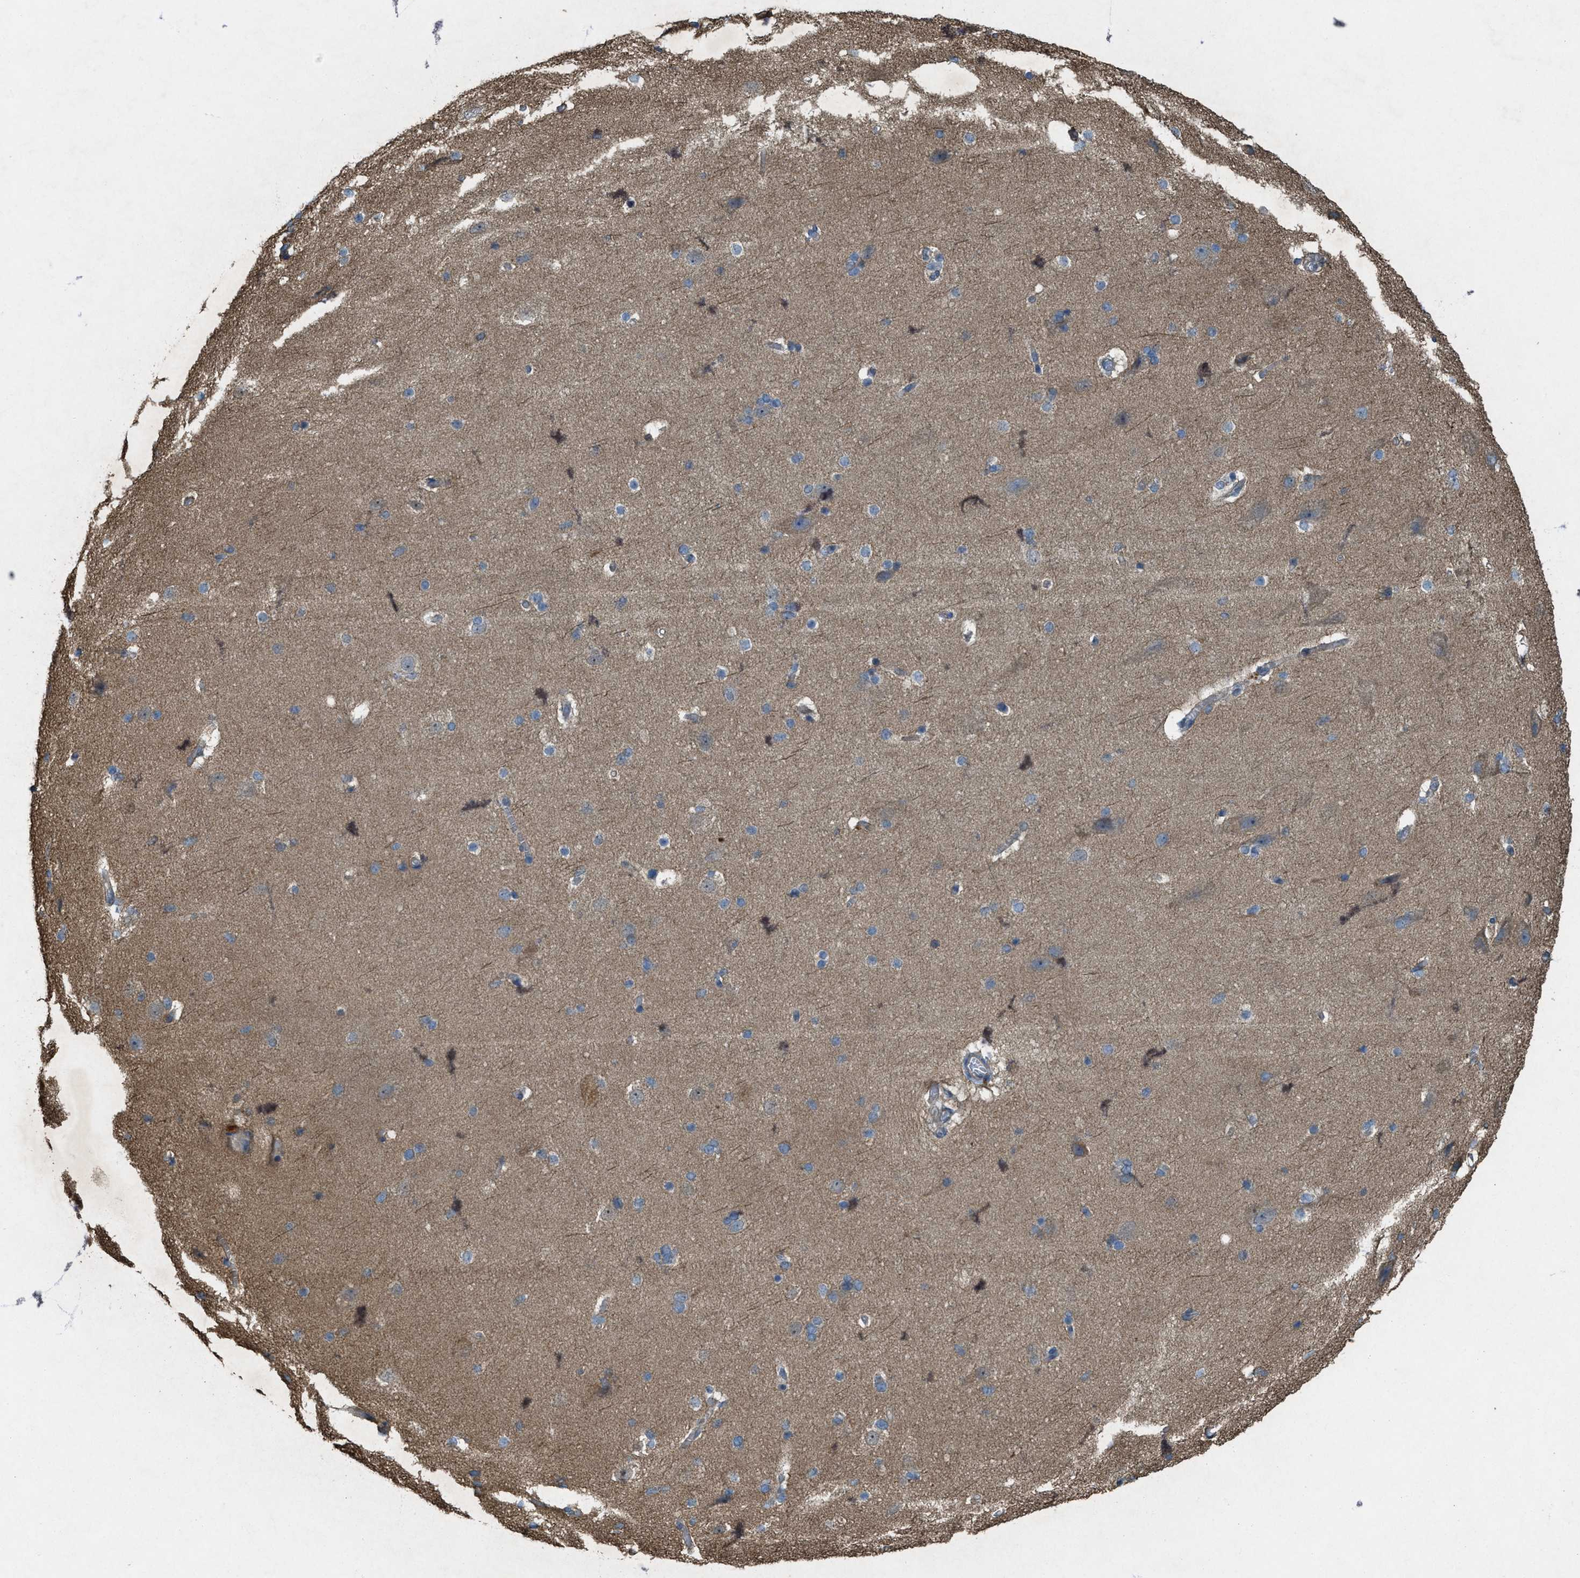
{"staining": {"intensity": "weak", "quantity": "25%-75%", "location": "cytoplasmic/membranous"}, "tissue": "cerebral cortex", "cell_type": "Endothelial cells", "image_type": "normal", "snomed": [{"axis": "morphology", "description": "Normal tissue, NOS"}, {"axis": "topography", "description": "Cerebral cortex"}, {"axis": "topography", "description": "Hippocampus"}], "caption": "The photomicrograph reveals a brown stain indicating the presence of a protein in the cytoplasmic/membranous of endothelial cells in cerebral cortex.", "gene": "PDP2", "patient": {"sex": "female", "age": 19}}